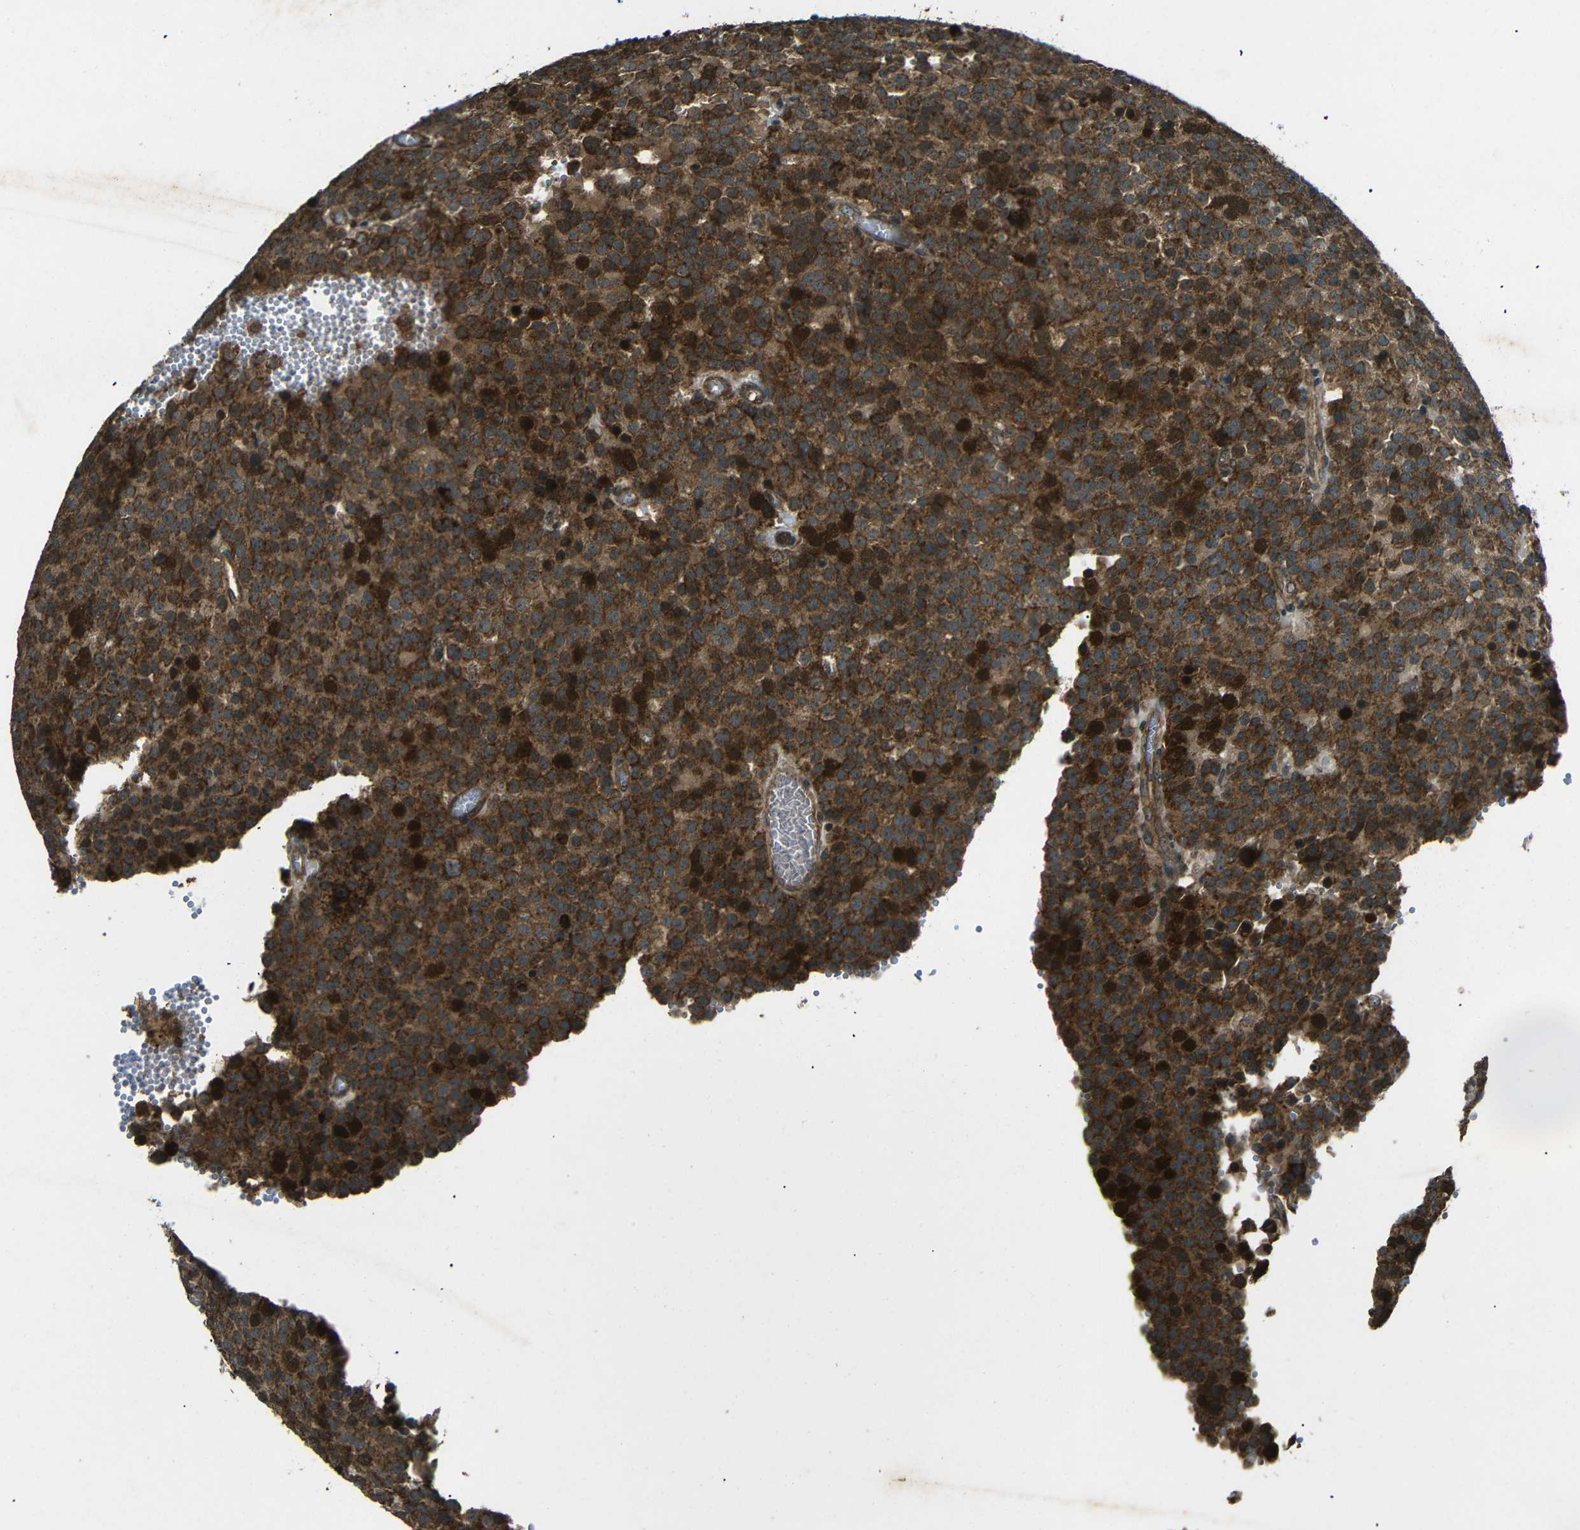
{"staining": {"intensity": "strong", "quantity": ">75%", "location": "cytoplasmic/membranous,nuclear"}, "tissue": "testis cancer", "cell_type": "Tumor cells", "image_type": "cancer", "snomed": [{"axis": "morphology", "description": "Normal tissue, NOS"}, {"axis": "morphology", "description": "Seminoma, NOS"}, {"axis": "topography", "description": "Testis"}], "caption": "Strong cytoplasmic/membranous and nuclear expression is present in about >75% of tumor cells in testis cancer. (Brightfield microscopy of DAB IHC at high magnification).", "gene": "PLK2", "patient": {"sex": "male", "age": 71}}